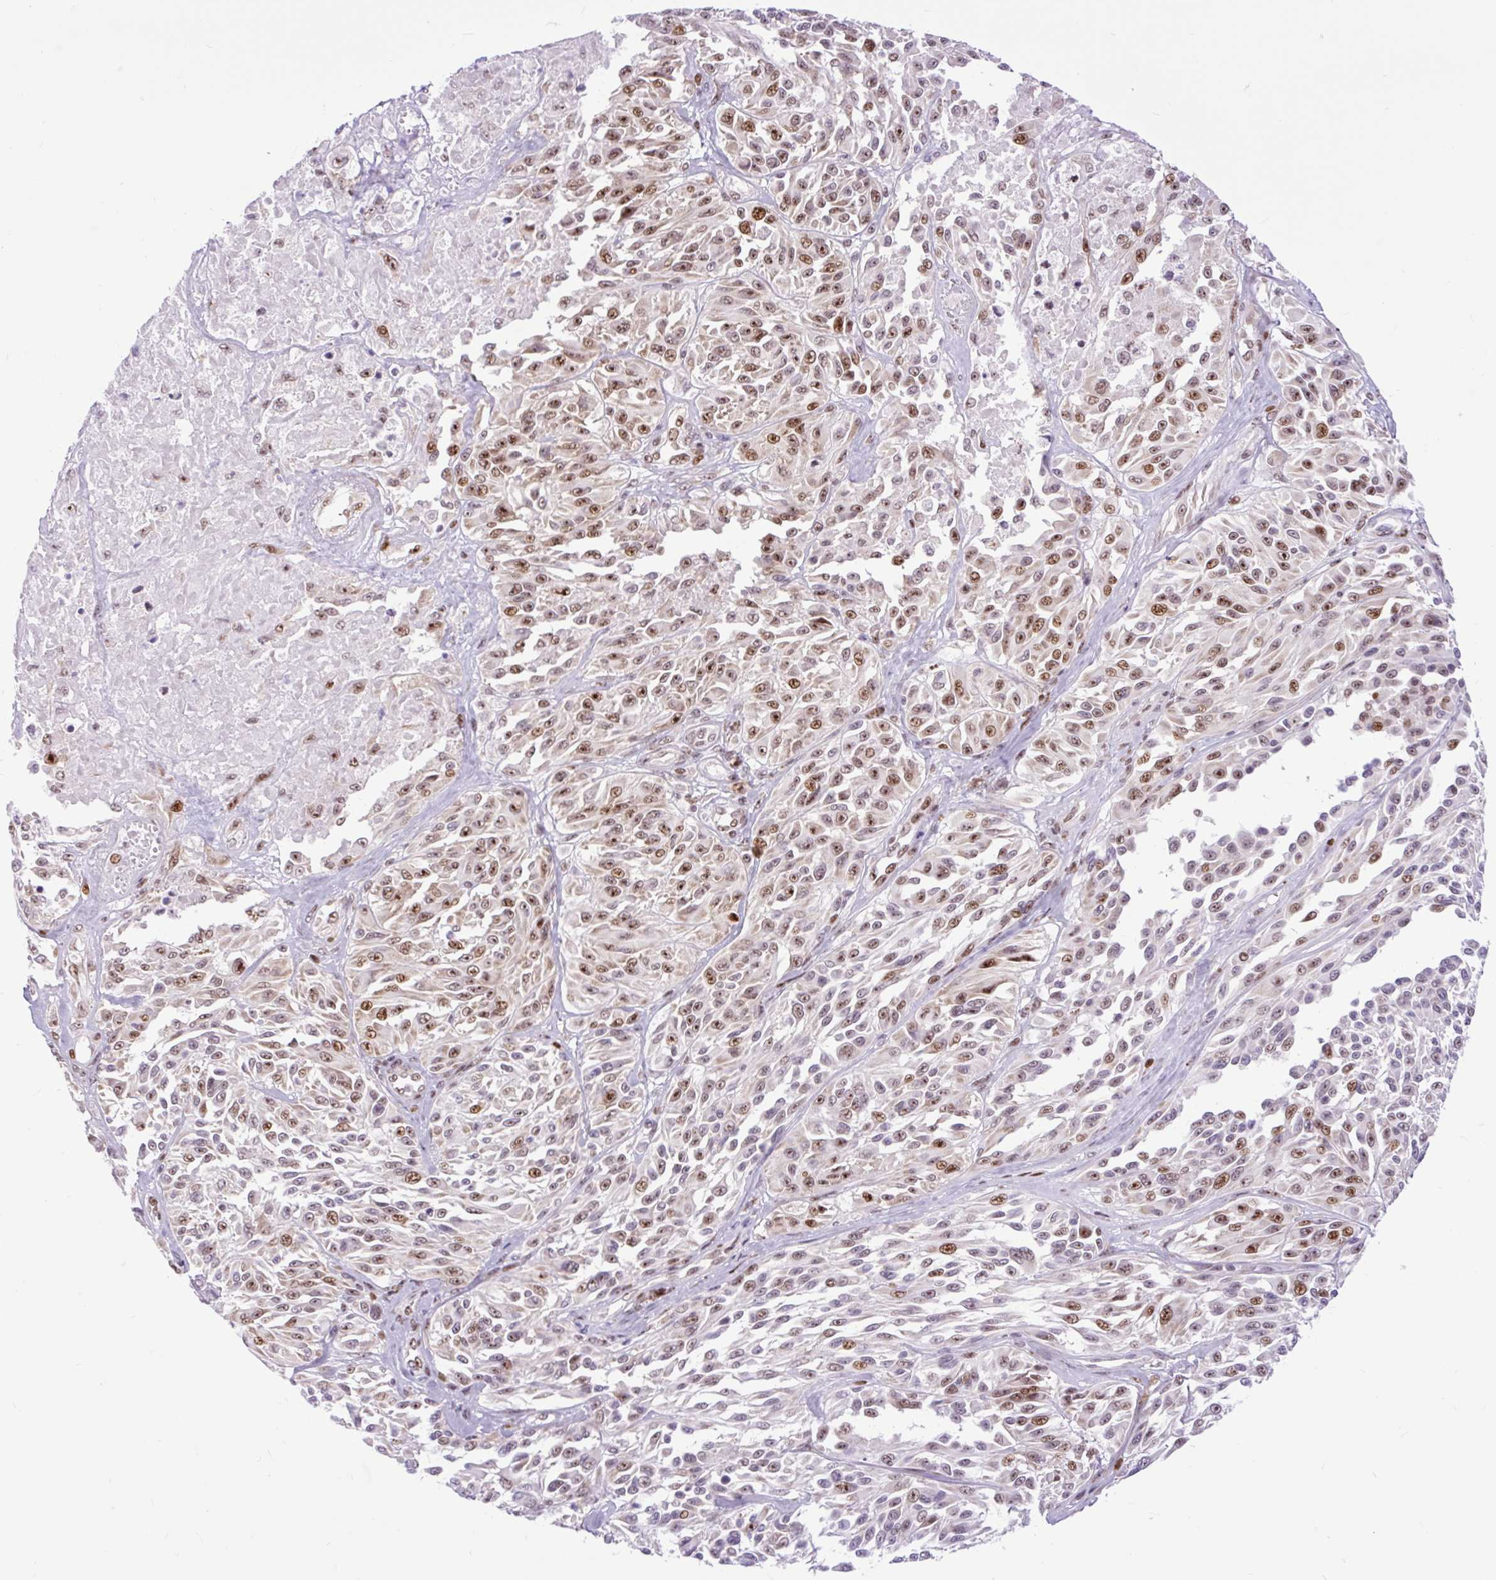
{"staining": {"intensity": "moderate", "quantity": ">75%", "location": "nuclear"}, "tissue": "melanoma", "cell_type": "Tumor cells", "image_type": "cancer", "snomed": [{"axis": "morphology", "description": "Malignant melanoma, NOS"}, {"axis": "topography", "description": "Skin"}], "caption": "Malignant melanoma stained with a protein marker exhibits moderate staining in tumor cells.", "gene": "CLK2", "patient": {"sex": "male", "age": 94}}